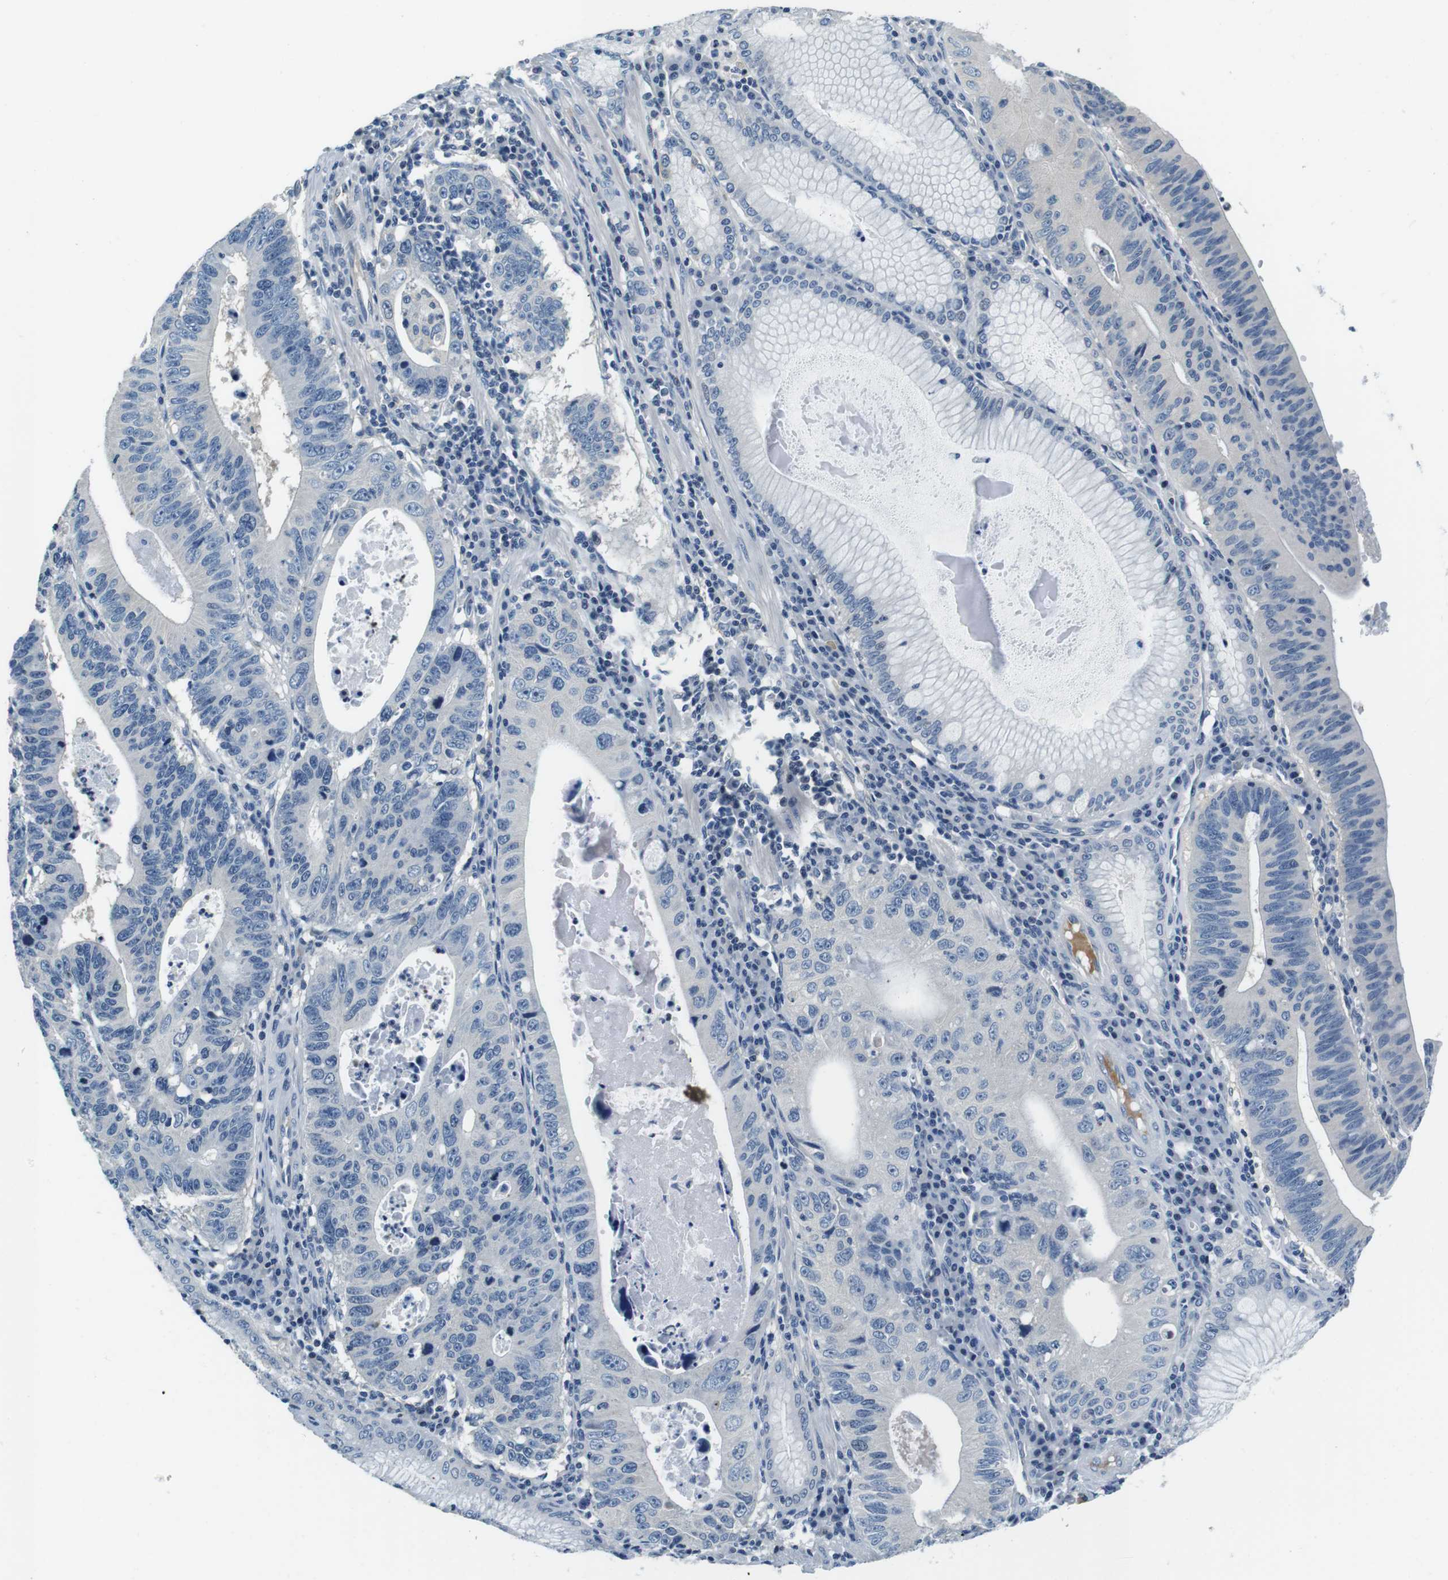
{"staining": {"intensity": "negative", "quantity": "none", "location": "none"}, "tissue": "stomach cancer", "cell_type": "Tumor cells", "image_type": "cancer", "snomed": [{"axis": "morphology", "description": "Adenocarcinoma, NOS"}, {"axis": "topography", "description": "Stomach"}], "caption": "An immunohistochemistry photomicrograph of adenocarcinoma (stomach) is shown. There is no staining in tumor cells of adenocarcinoma (stomach). The staining was performed using DAB (3,3'-diaminobenzidine) to visualize the protein expression in brown, while the nuclei were stained in blue with hematoxylin (Magnification: 20x).", "gene": "KCNJ5", "patient": {"sex": "male", "age": 59}}